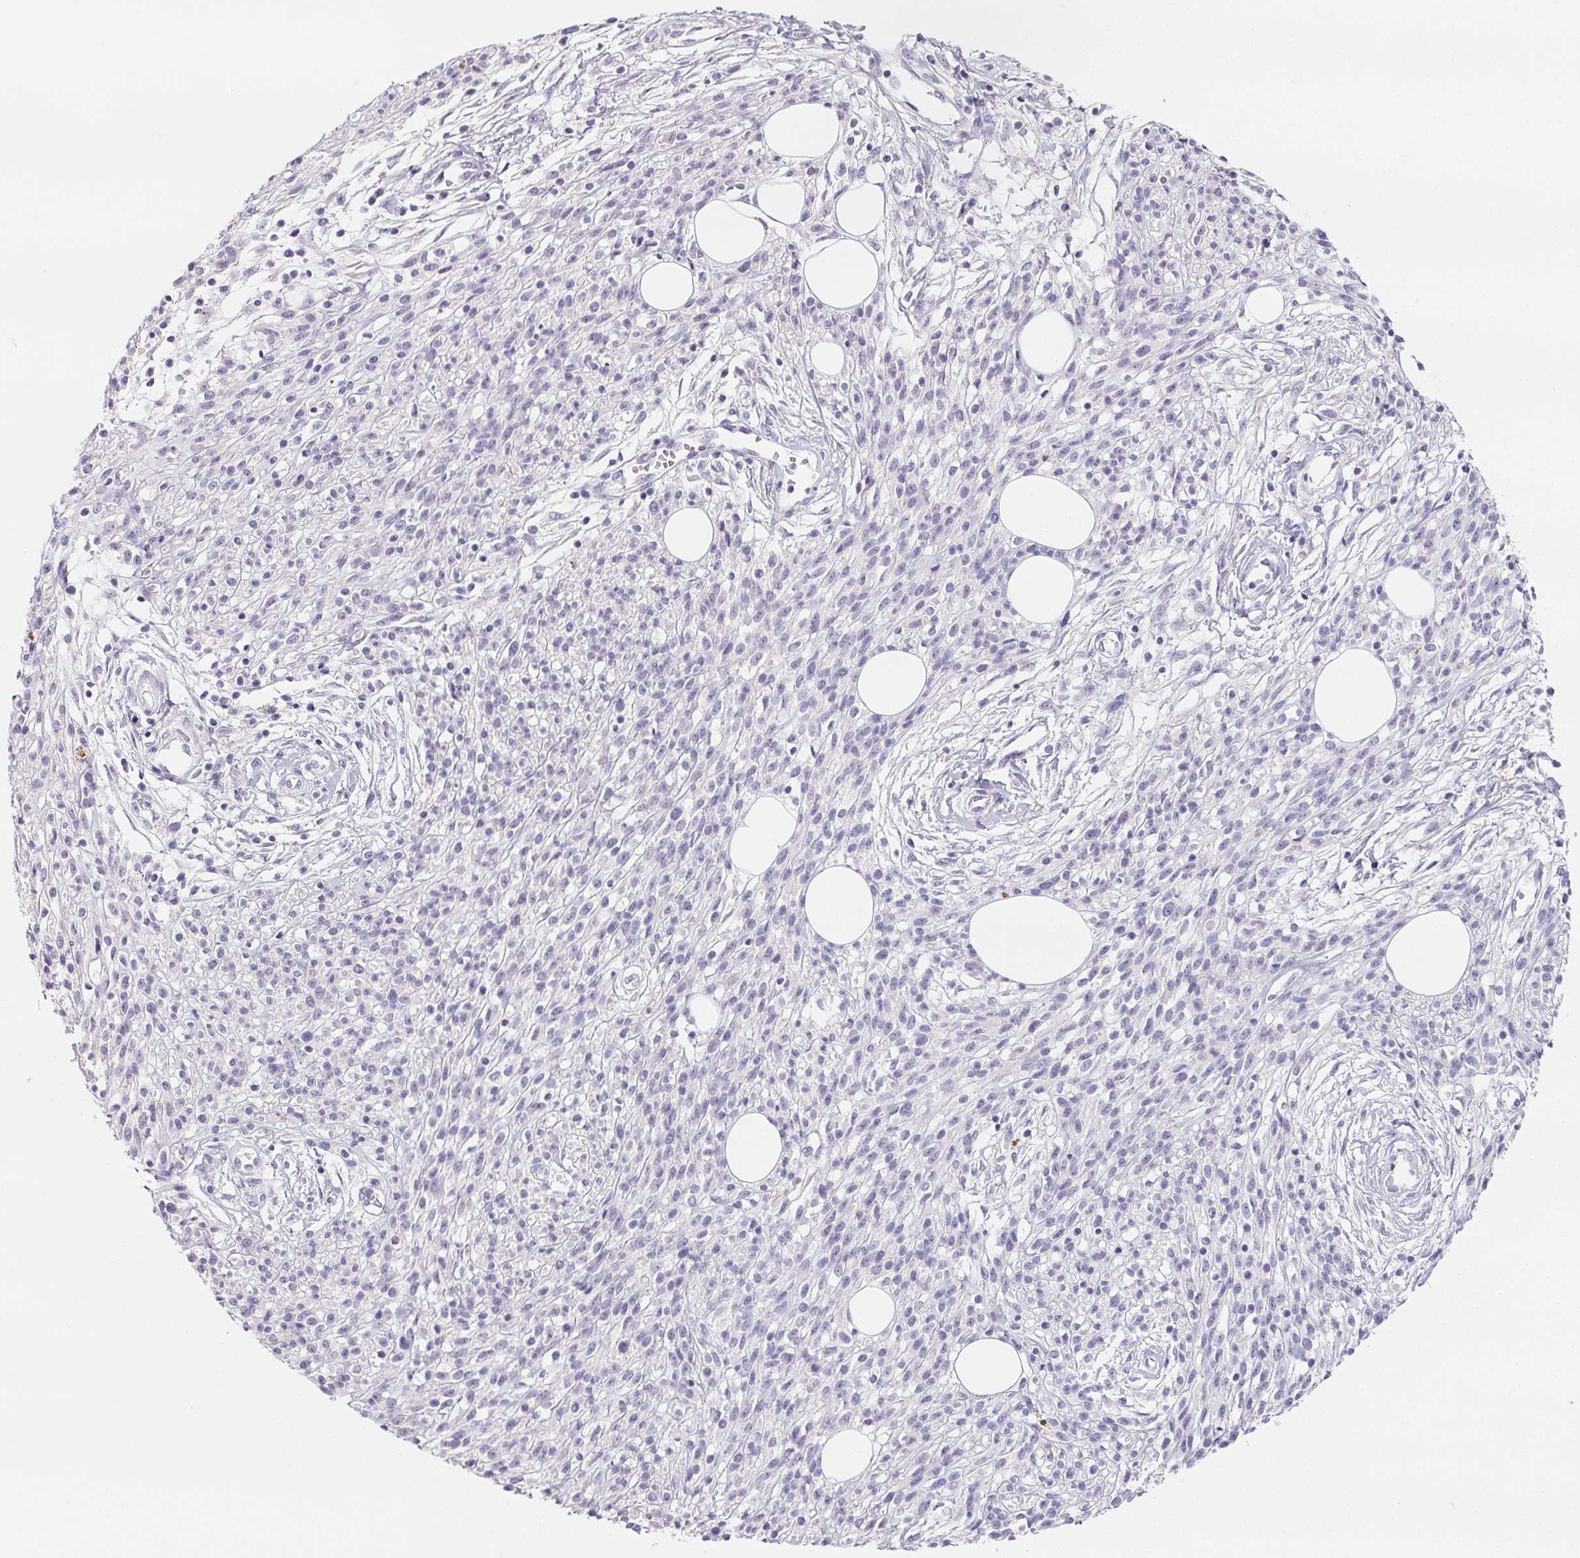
{"staining": {"intensity": "negative", "quantity": "none", "location": "none"}, "tissue": "melanoma", "cell_type": "Tumor cells", "image_type": "cancer", "snomed": [{"axis": "morphology", "description": "Malignant melanoma, NOS"}, {"axis": "topography", "description": "Skin"}, {"axis": "topography", "description": "Skin of trunk"}], "caption": "Immunohistochemistry (IHC) histopathology image of human malignant melanoma stained for a protein (brown), which demonstrates no staining in tumor cells.", "gene": "FDX1", "patient": {"sex": "male", "age": 74}}